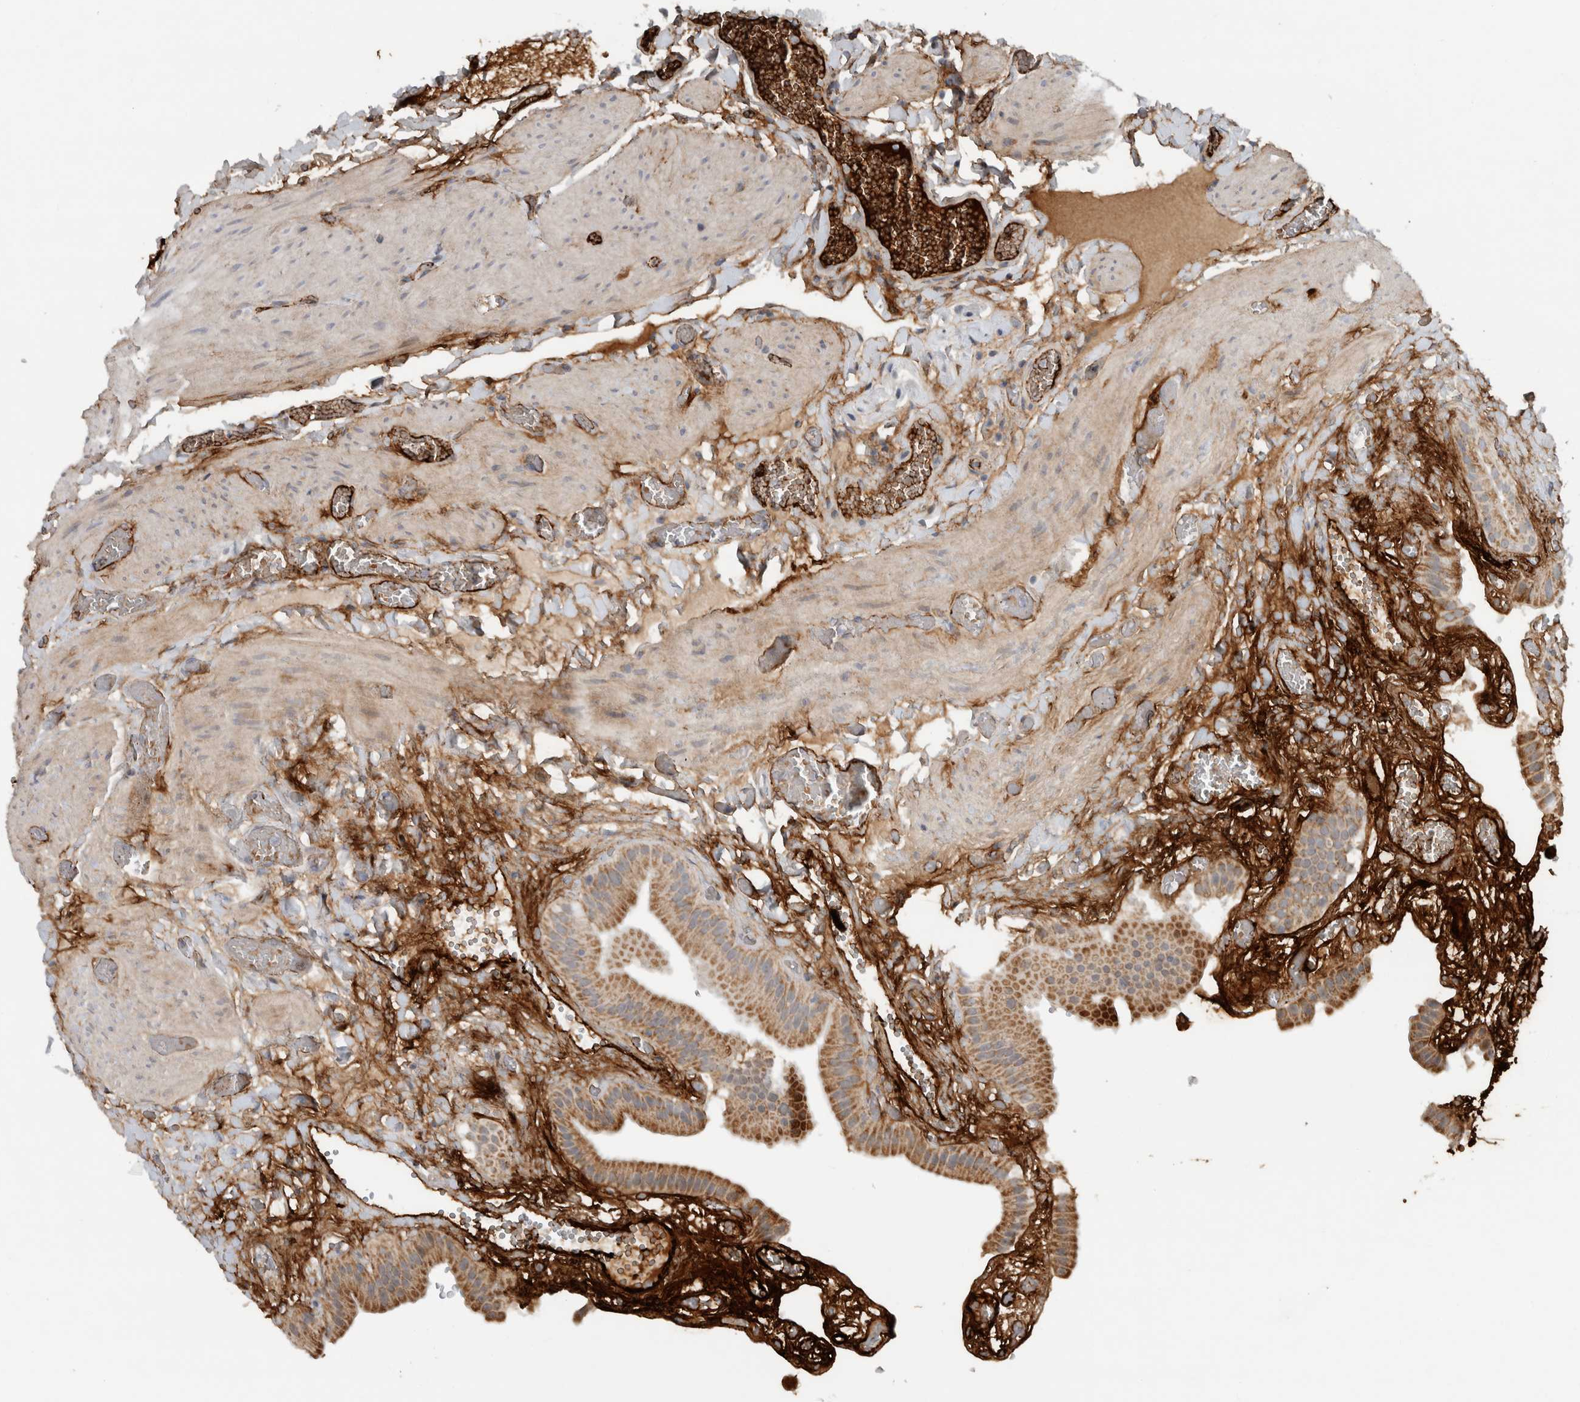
{"staining": {"intensity": "moderate", "quantity": ">75%", "location": "cytoplasmic/membranous"}, "tissue": "gallbladder", "cell_type": "Glandular cells", "image_type": "normal", "snomed": [{"axis": "morphology", "description": "Normal tissue, NOS"}, {"axis": "topography", "description": "Gallbladder"}], "caption": "Immunohistochemistry (IHC) (DAB) staining of unremarkable human gallbladder displays moderate cytoplasmic/membranous protein positivity in approximately >75% of glandular cells.", "gene": "FN1", "patient": {"sex": "female", "age": 64}}